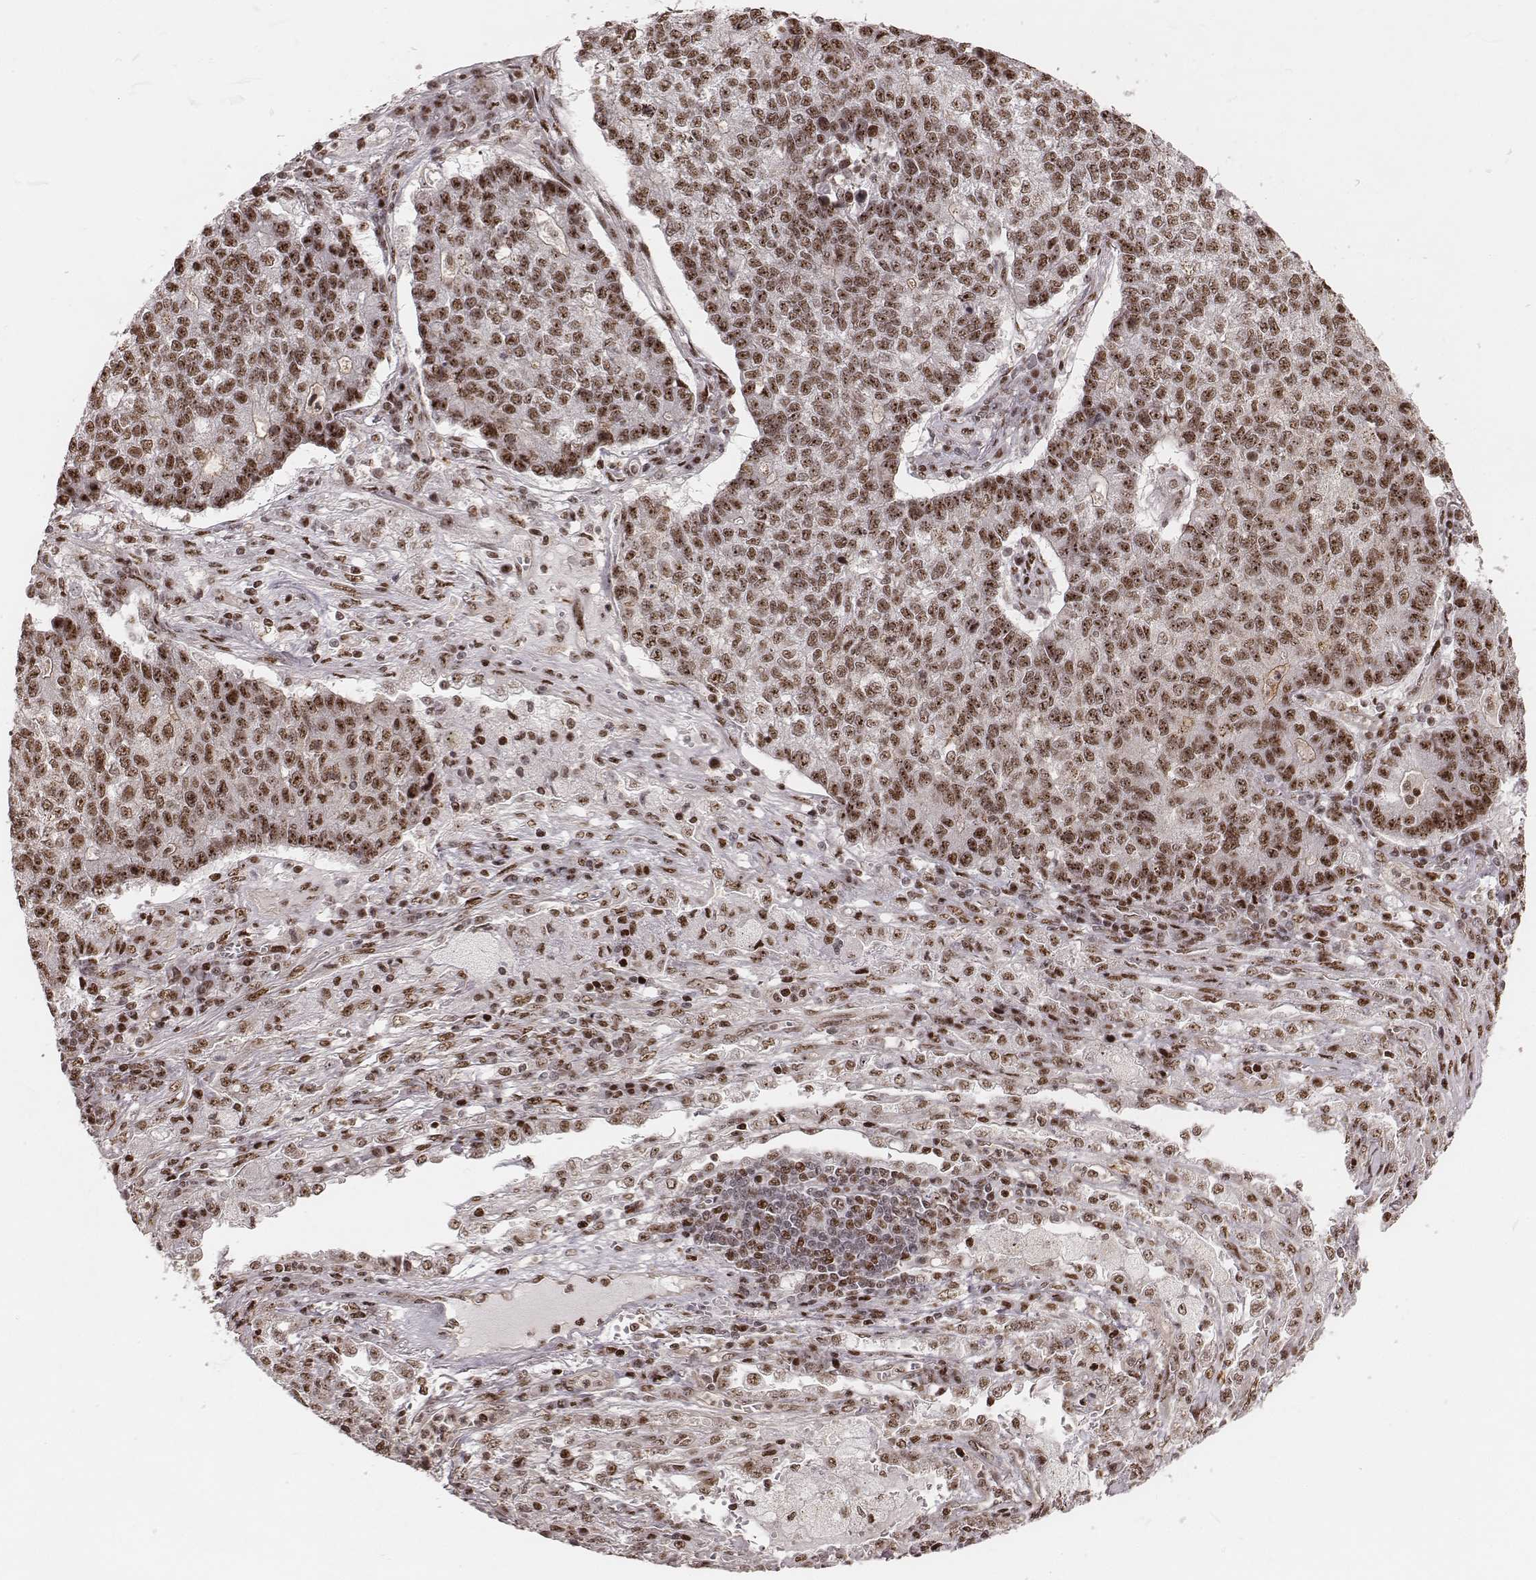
{"staining": {"intensity": "moderate", "quantity": ">75%", "location": "nuclear"}, "tissue": "lung cancer", "cell_type": "Tumor cells", "image_type": "cancer", "snomed": [{"axis": "morphology", "description": "Adenocarcinoma, NOS"}, {"axis": "topography", "description": "Lung"}], "caption": "Human lung cancer (adenocarcinoma) stained for a protein (brown) demonstrates moderate nuclear positive positivity in approximately >75% of tumor cells.", "gene": "VRK3", "patient": {"sex": "male", "age": 57}}